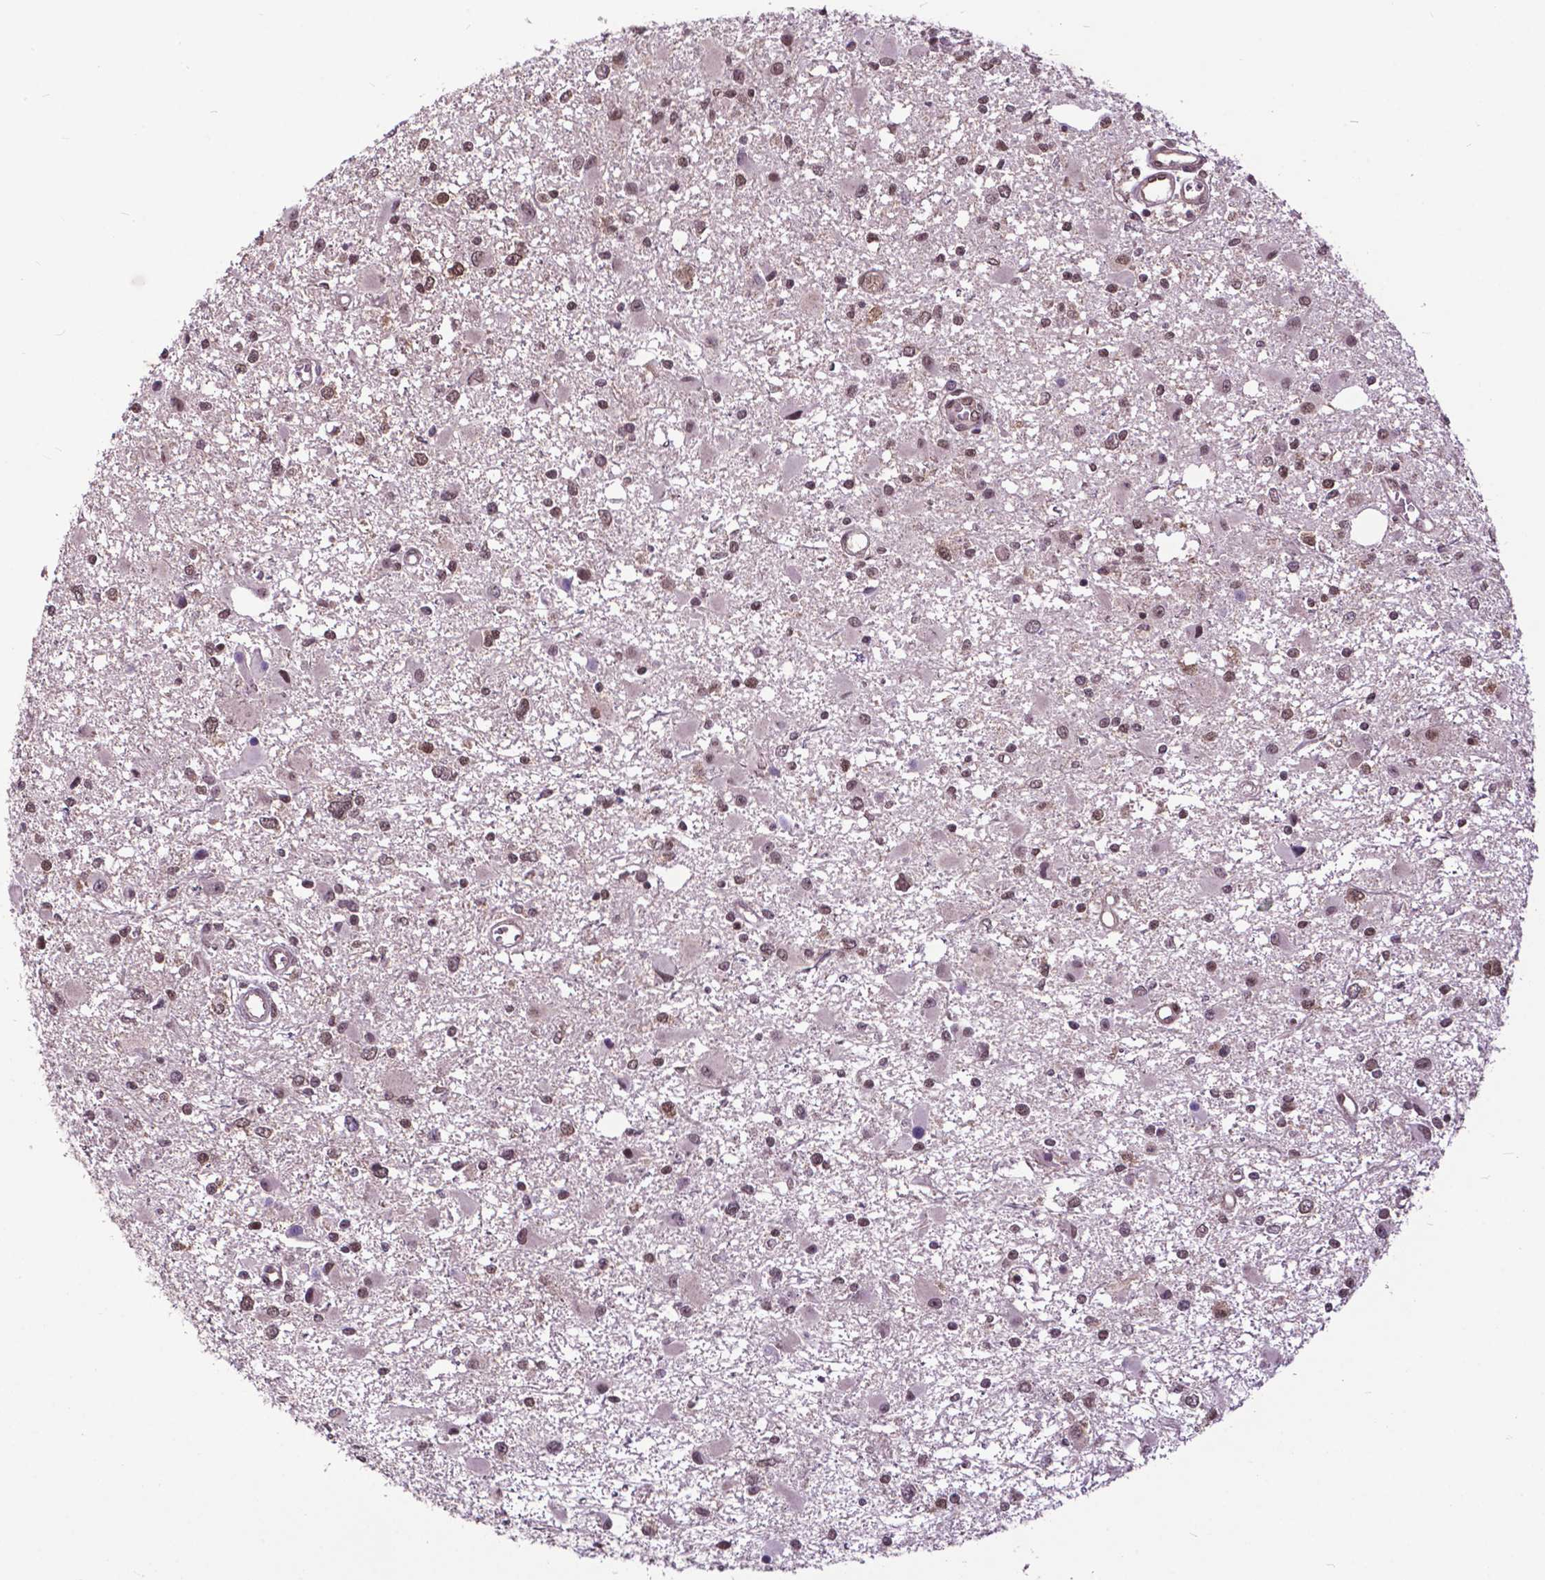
{"staining": {"intensity": "moderate", "quantity": ">75%", "location": "nuclear"}, "tissue": "glioma", "cell_type": "Tumor cells", "image_type": "cancer", "snomed": [{"axis": "morphology", "description": "Glioma, malignant, High grade"}, {"axis": "topography", "description": "Brain"}], "caption": "Malignant glioma (high-grade) stained with a brown dye demonstrates moderate nuclear positive expression in approximately >75% of tumor cells.", "gene": "FAF1", "patient": {"sex": "male", "age": 54}}